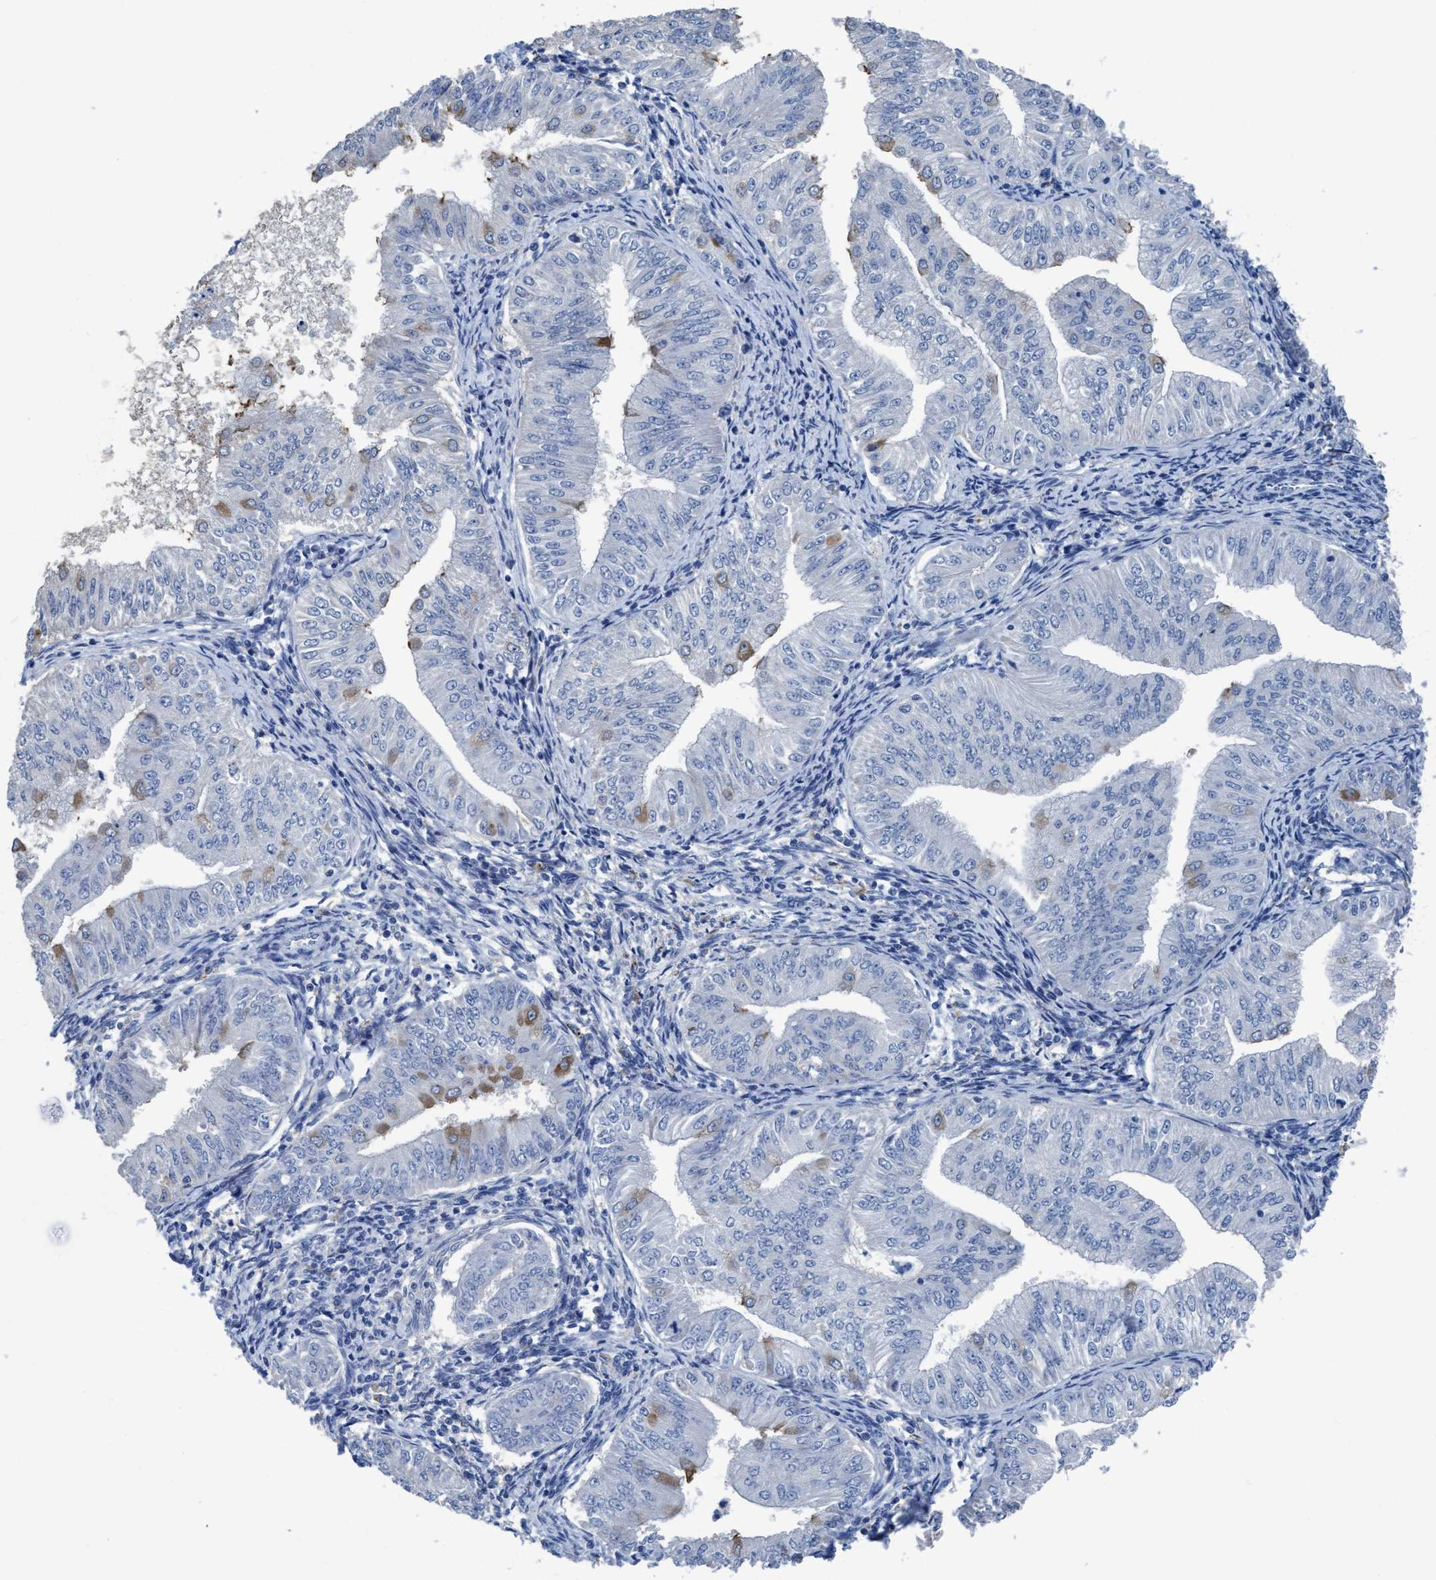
{"staining": {"intensity": "moderate", "quantity": "<25%", "location": "cytoplasmic/membranous"}, "tissue": "endometrial cancer", "cell_type": "Tumor cells", "image_type": "cancer", "snomed": [{"axis": "morphology", "description": "Normal tissue, NOS"}, {"axis": "morphology", "description": "Adenocarcinoma, NOS"}, {"axis": "topography", "description": "Endometrium"}], "caption": "Moderate cytoplasmic/membranous staining is present in about <25% of tumor cells in endometrial adenocarcinoma.", "gene": "DNAI1", "patient": {"sex": "female", "age": 53}}